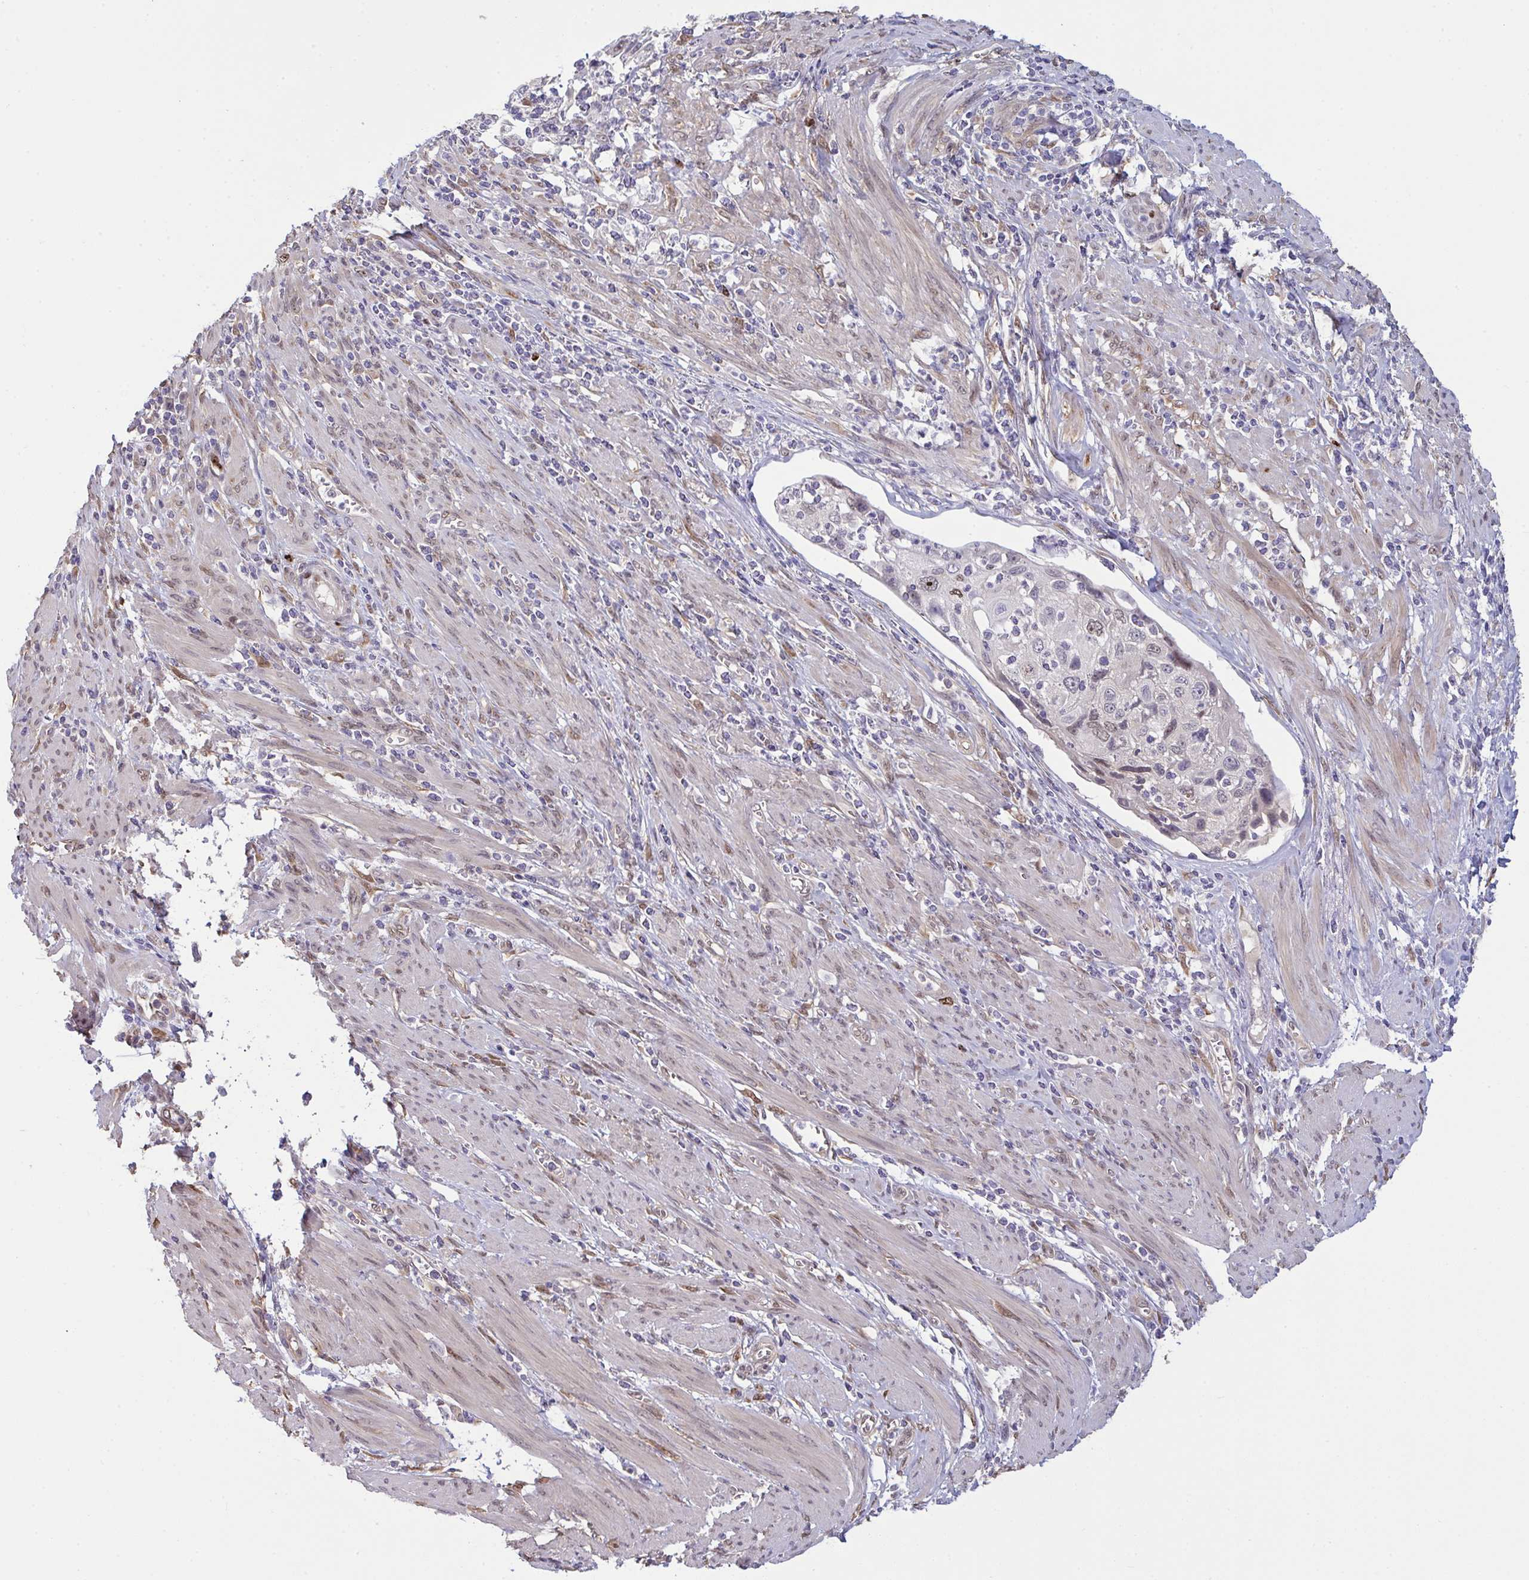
{"staining": {"intensity": "weak", "quantity": "<25%", "location": "nuclear"}, "tissue": "cervical cancer", "cell_type": "Tumor cells", "image_type": "cancer", "snomed": [{"axis": "morphology", "description": "Squamous cell carcinoma, NOS"}, {"axis": "topography", "description": "Cervix"}], "caption": "Tumor cells are negative for protein expression in human cervical cancer.", "gene": "SETD7", "patient": {"sex": "female", "age": 70}}